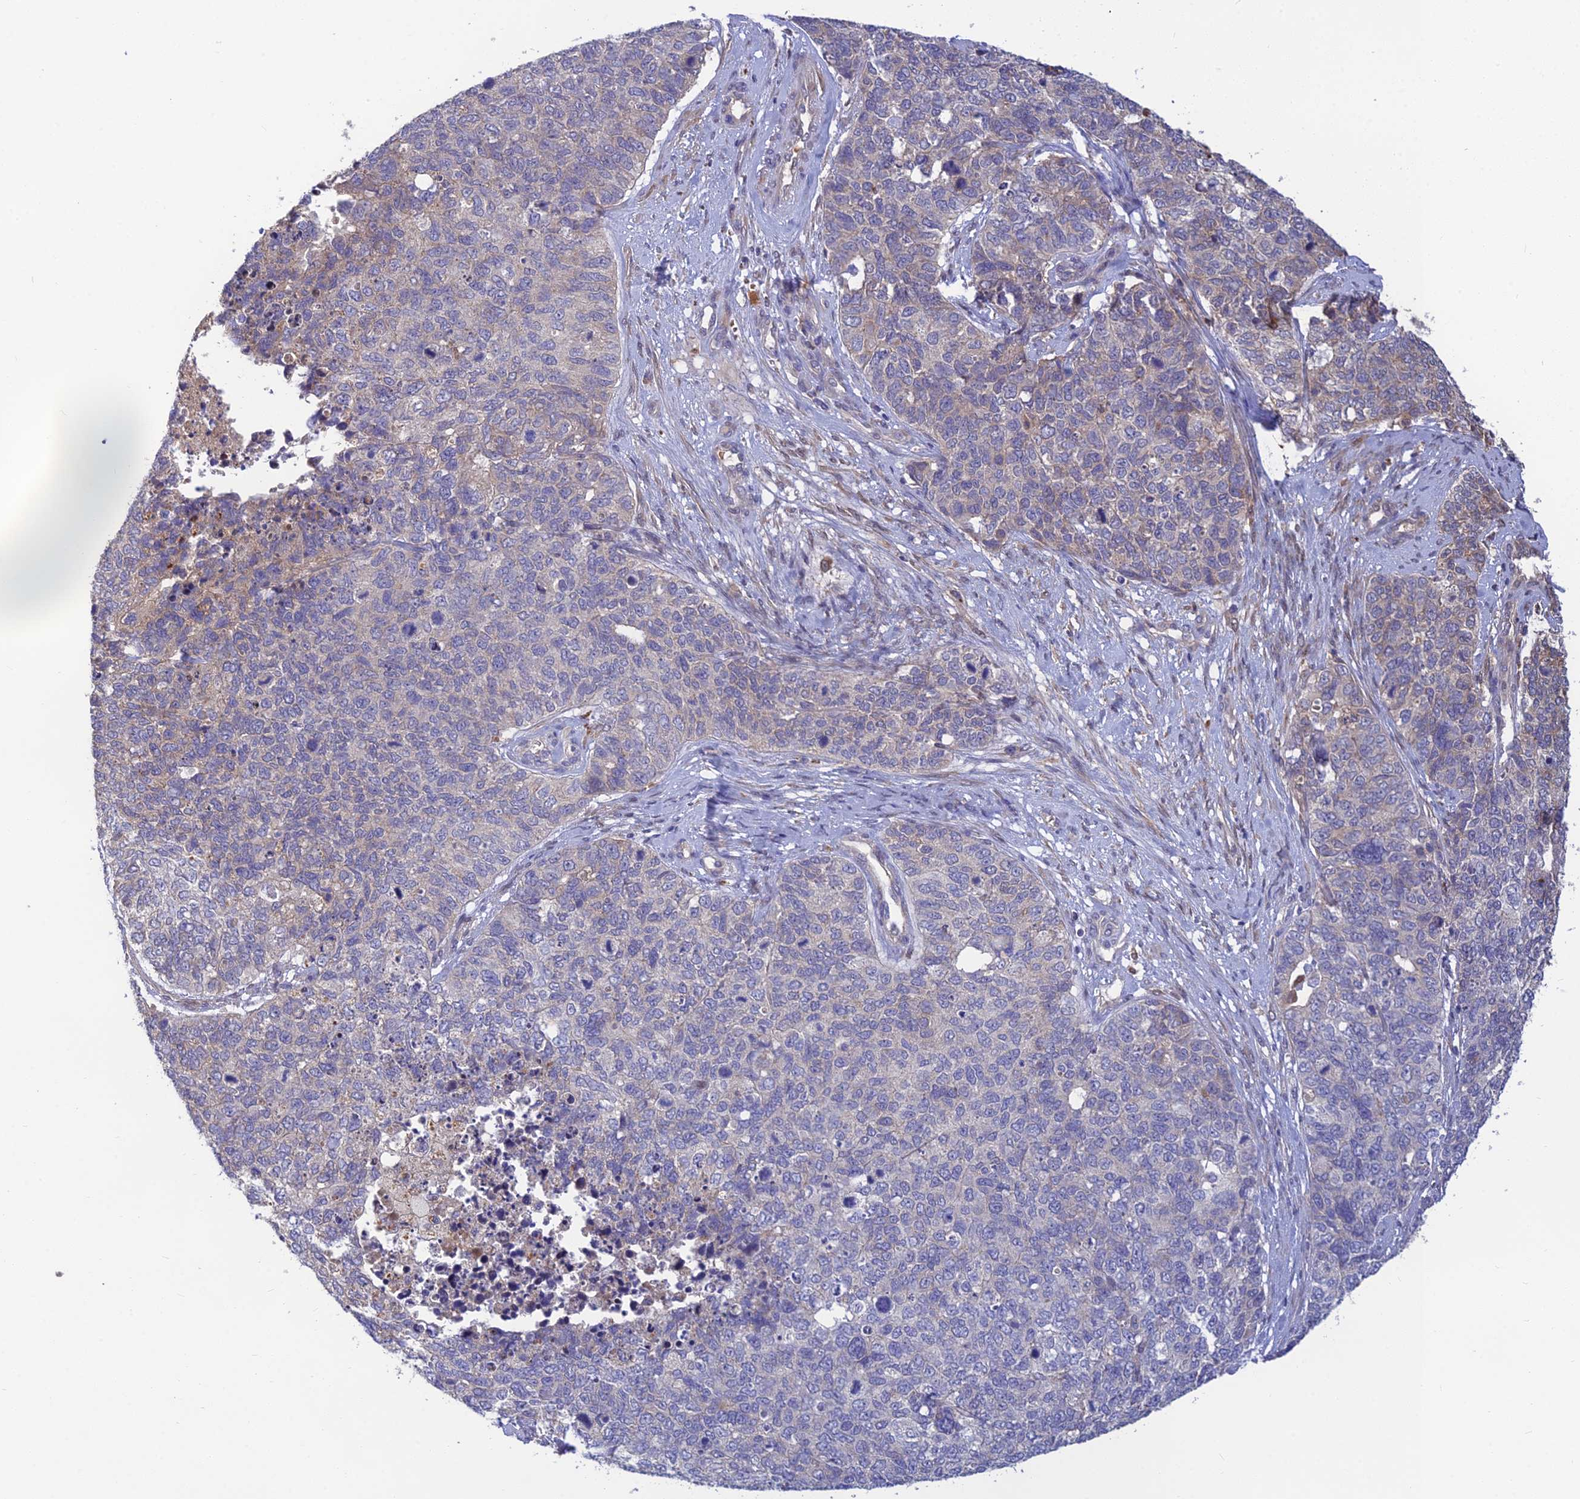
{"staining": {"intensity": "weak", "quantity": "<25%", "location": "cytoplasmic/membranous"}, "tissue": "cervical cancer", "cell_type": "Tumor cells", "image_type": "cancer", "snomed": [{"axis": "morphology", "description": "Squamous cell carcinoma, NOS"}, {"axis": "topography", "description": "Cervix"}], "caption": "Micrograph shows no protein positivity in tumor cells of cervical cancer (squamous cell carcinoma) tissue. (DAB (3,3'-diaminobenzidine) immunohistochemistry with hematoxylin counter stain).", "gene": "FAM151B", "patient": {"sex": "female", "age": 63}}